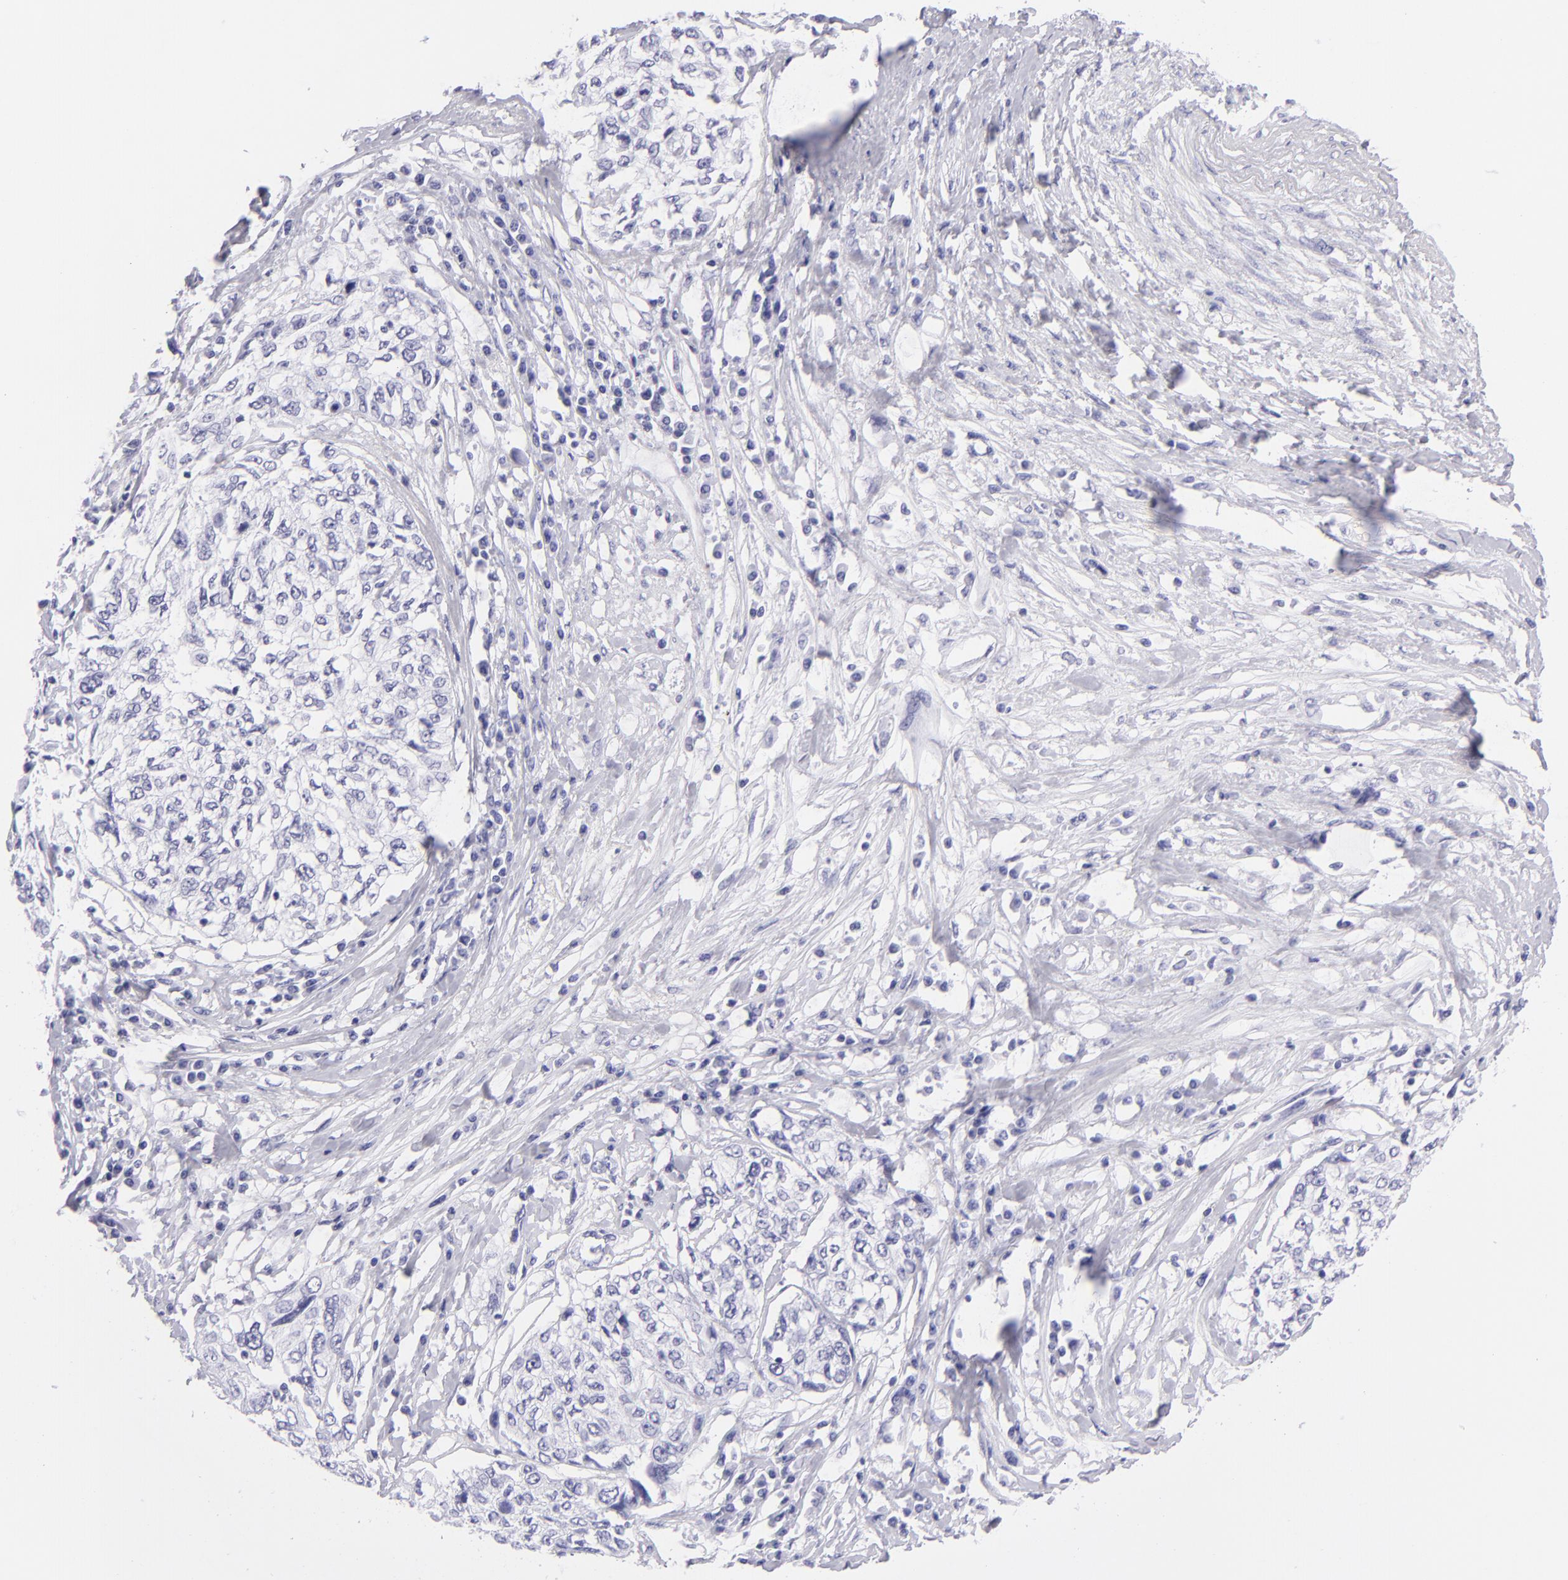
{"staining": {"intensity": "negative", "quantity": "none", "location": "none"}, "tissue": "cervical cancer", "cell_type": "Tumor cells", "image_type": "cancer", "snomed": [{"axis": "morphology", "description": "Squamous cell carcinoma, NOS"}, {"axis": "topography", "description": "Cervix"}], "caption": "Cervical cancer (squamous cell carcinoma) stained for a protein using immunohistochemistry (IHC) demonstrates no positivity tumor cells.", "gene": "PVALB", "patient": {"sex": "female", "age": 57}}